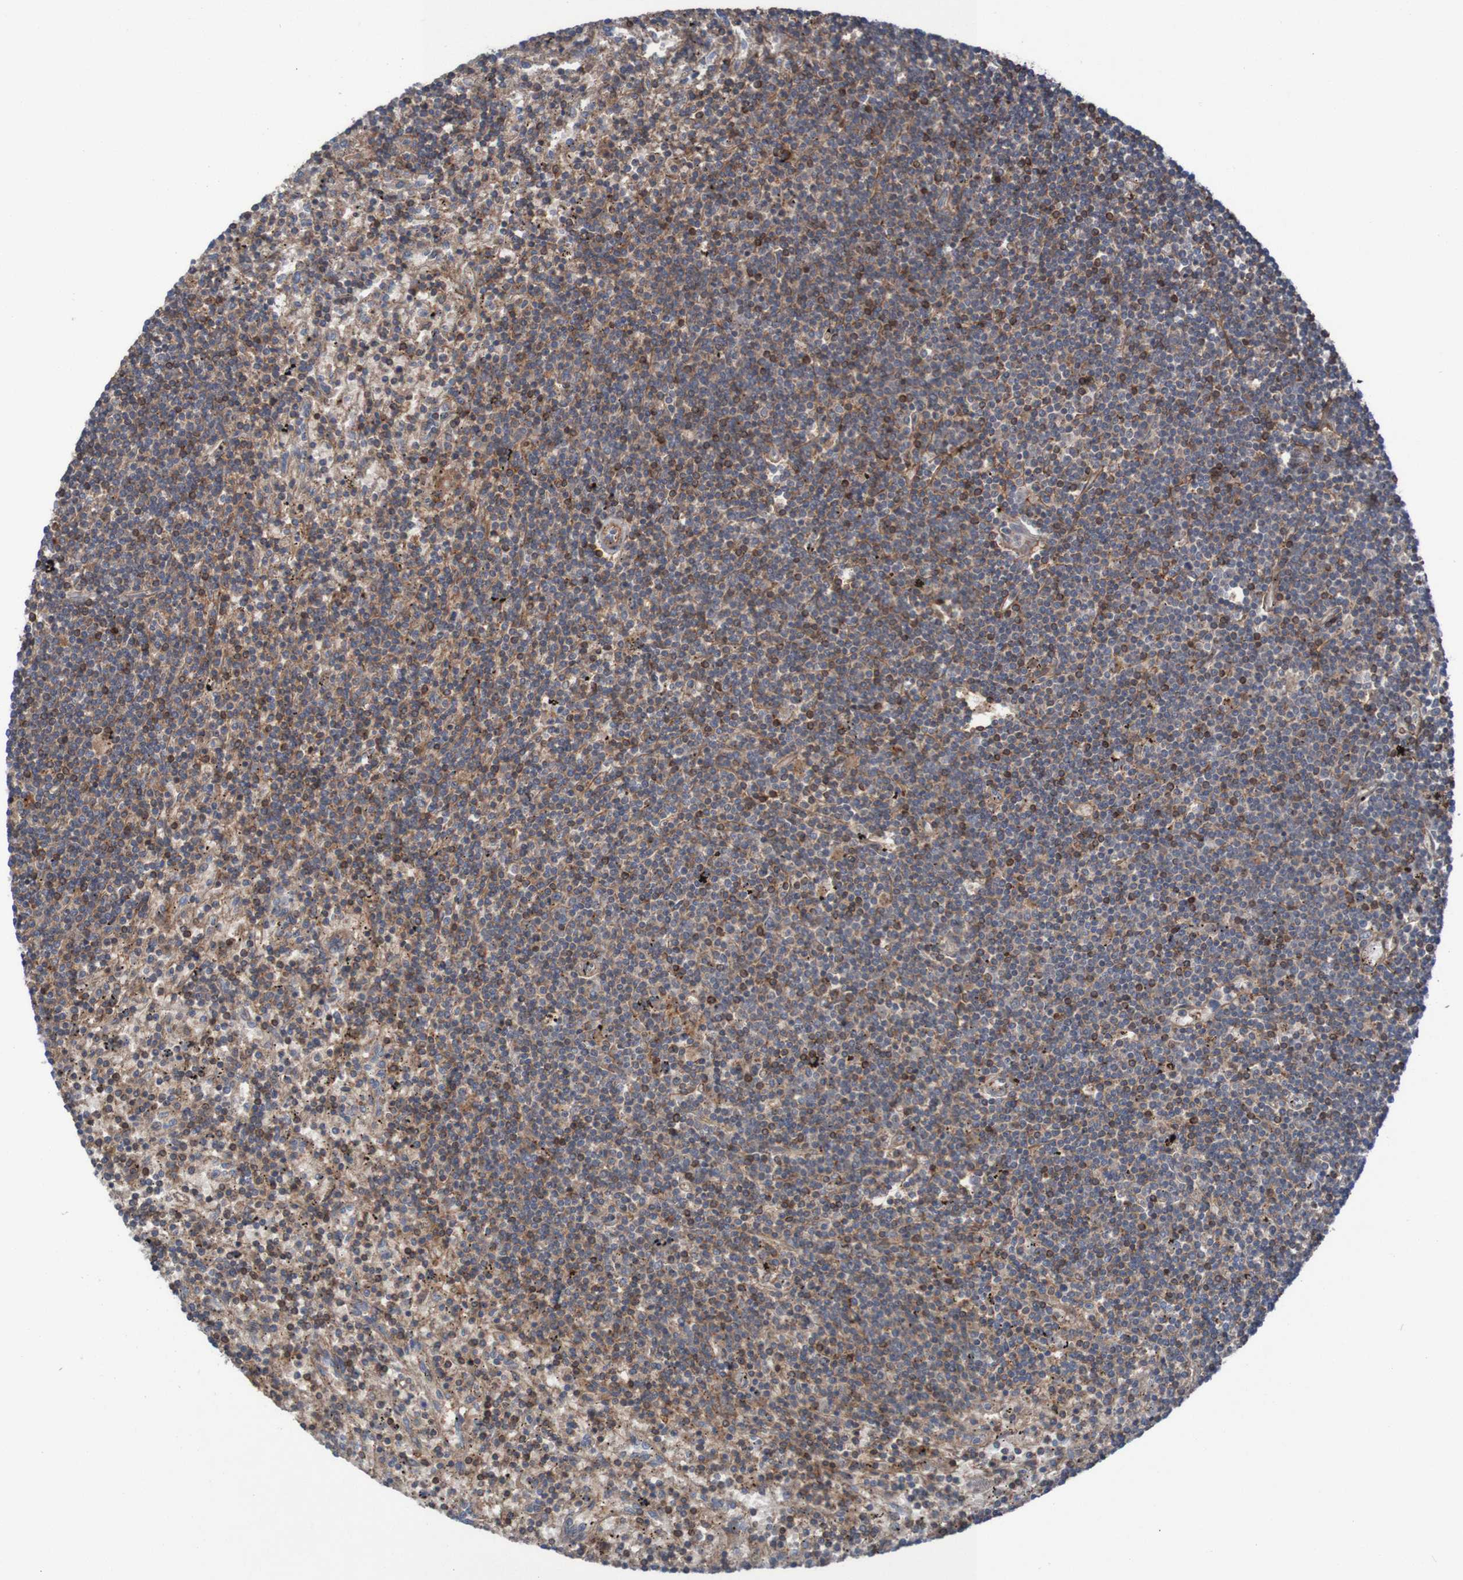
{"staining": {"intensity": "moderate", "quantity": "25%-75%", "location": "cytoplasmic/membranous,nuclear"}, "tissue": "lymphoma", "cell_type": "Tumor cells", "image_type": "cancer", "snomed": [{"axis": "morphology", "description": "Malignant lymphoma, non-Hodgkin's type, Low grade"}, {"axis": "topography", "description": "Spleen"}], "caption": "Approximately 25%-75% of tumor cells in human lymphoma display moderate cytoplasmic/membranous and nuclear protein expression as visualized by brown immunohistochemical staining.", "gene": "PDGFB", "patient": {"sex": "male", "age": 76}}